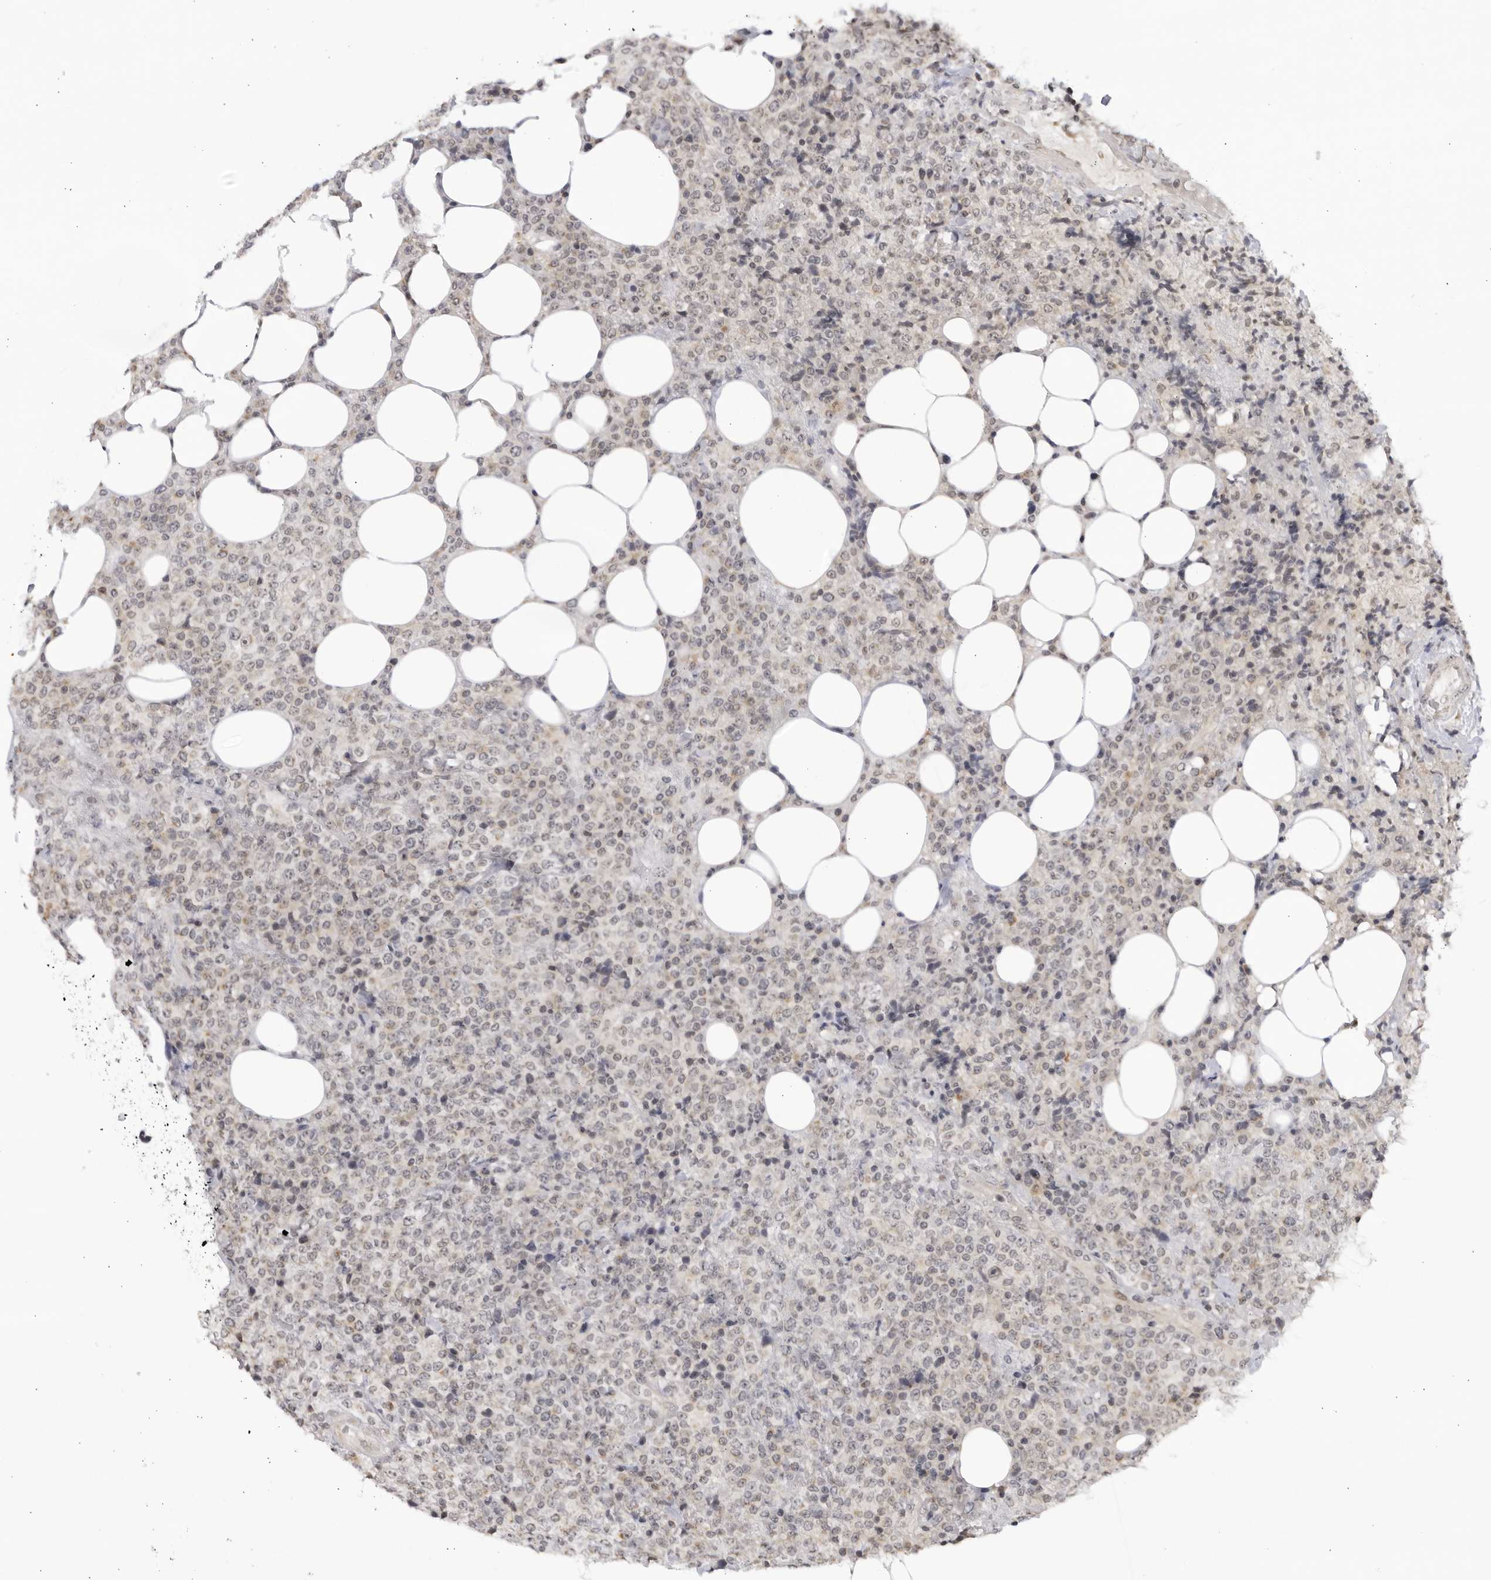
{"staining": {"intensity": "weak", "quantity": "<25%", "location": "nuclear"}, "tissue": "lymphoma", "cell_type": "Tumor cells", "image_type": "cancer", "snomed": [{"axis": "morphology", "description": "Malignant lymphoma, non-Hodgkin's type, High grade"}, {"axis": "topography", "description": "Lymph node"}], "caption": "Tumor cells show no significant protein staining in high-grade malignant lymphoma, non-Hodgkin's type. (Brightfield microscopy of DAB (3,3'-diaminobenzidine) immunohistochemistry (IHC) at high magnification).", "gene": "RASGEF1C", "patient": {"sex": "male", "age": 13}}